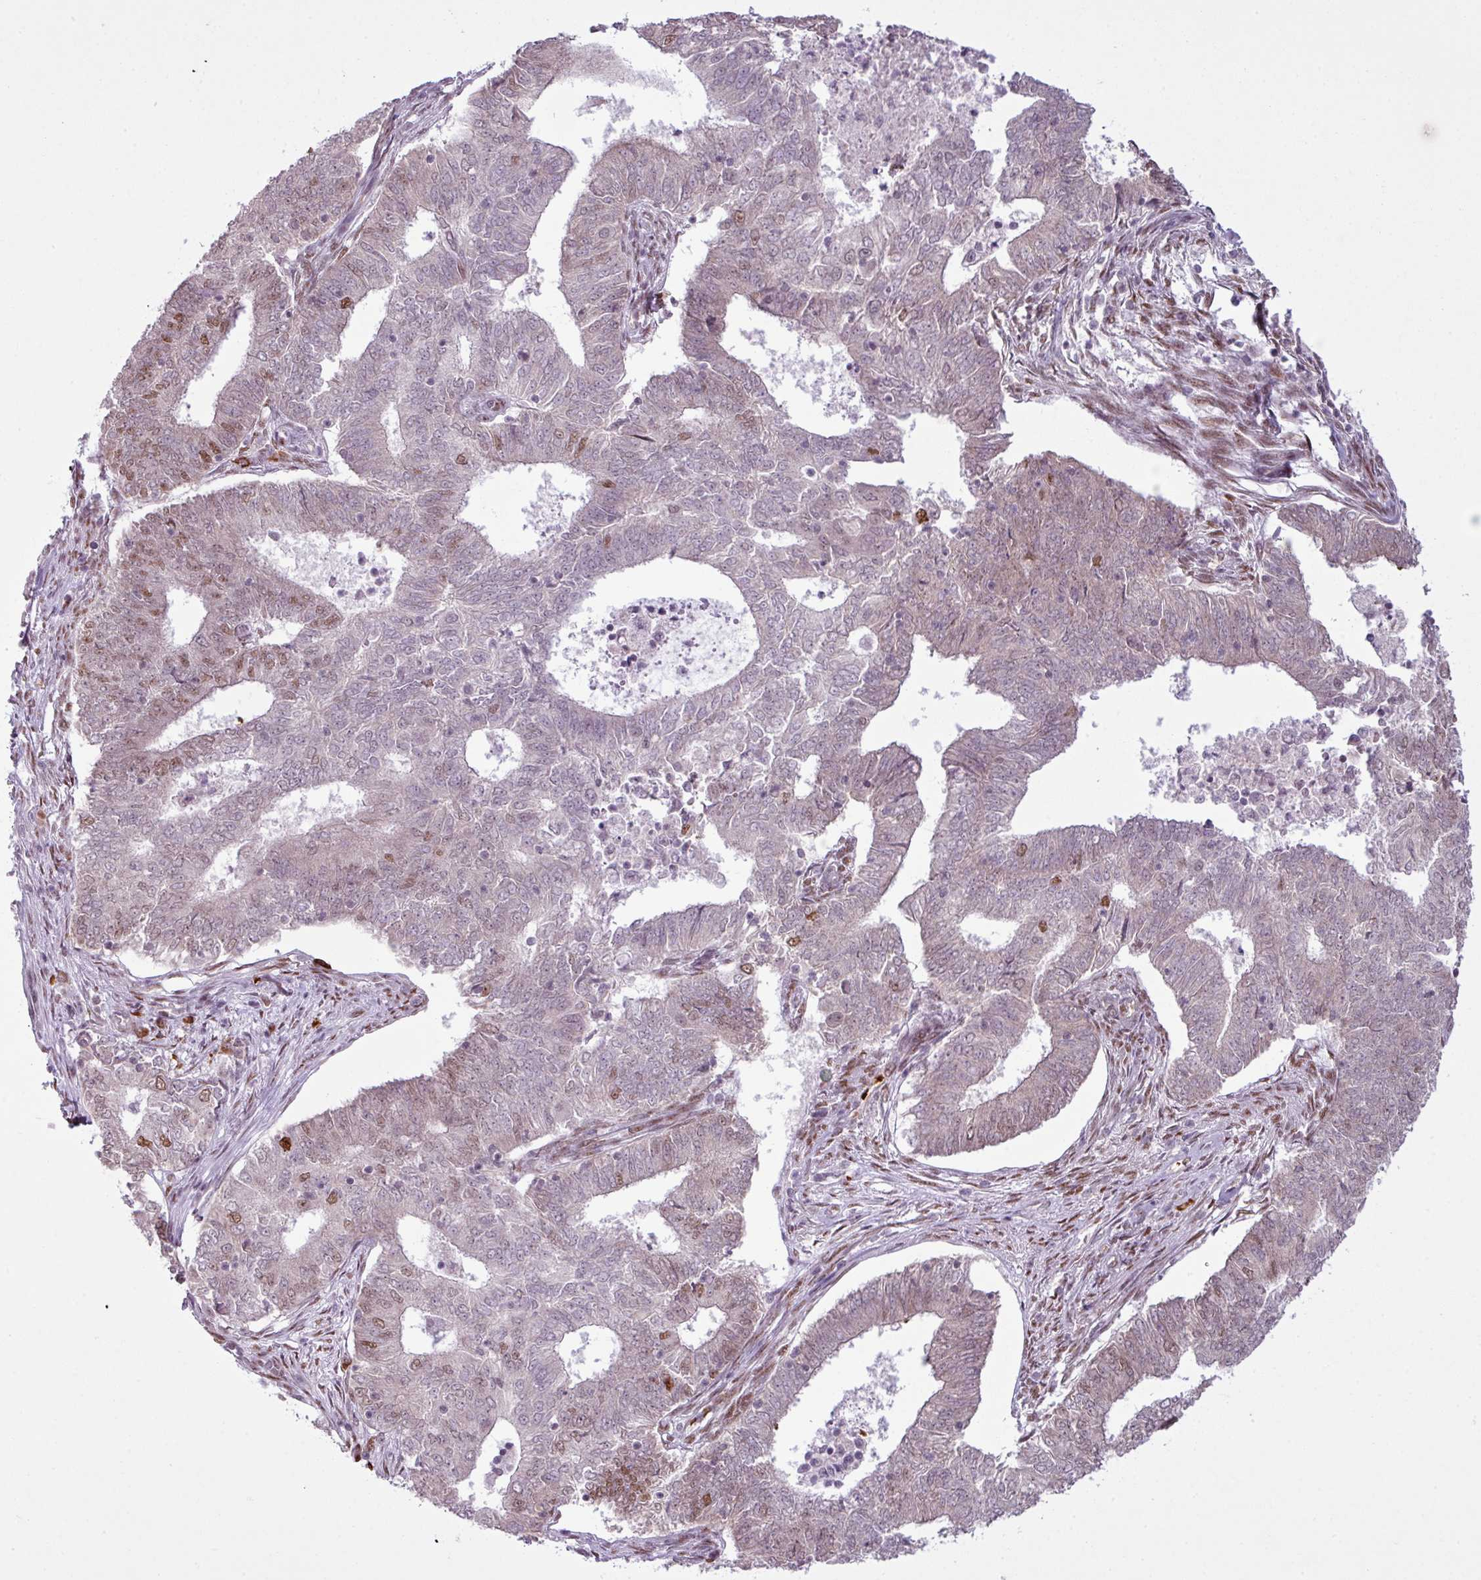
{"staining": {"intensity": "moderate", "quantity": "25%-75%", "location": "nuclear"}, "tissue": "endometrial cancer", "cell_type": "Tumor cells", "image_type": "cancer", "snomed": [{"axis": "morphology", "description": "Adenocarcinoma, NOS"}, {"axis": "topography", "description": "Endometrium"}], "caption": "A brown stain labels moderate nuclear positivity of a protein in endometrial cancer (adenocarcinoma) tumor cells. The staining is performed using DAB brown chromogen to label protein expression. The nuclei are counter-stained blue using hematoxylin.", "gene": "PRDM5", "patient": {"sex": "female", "age": 62}}